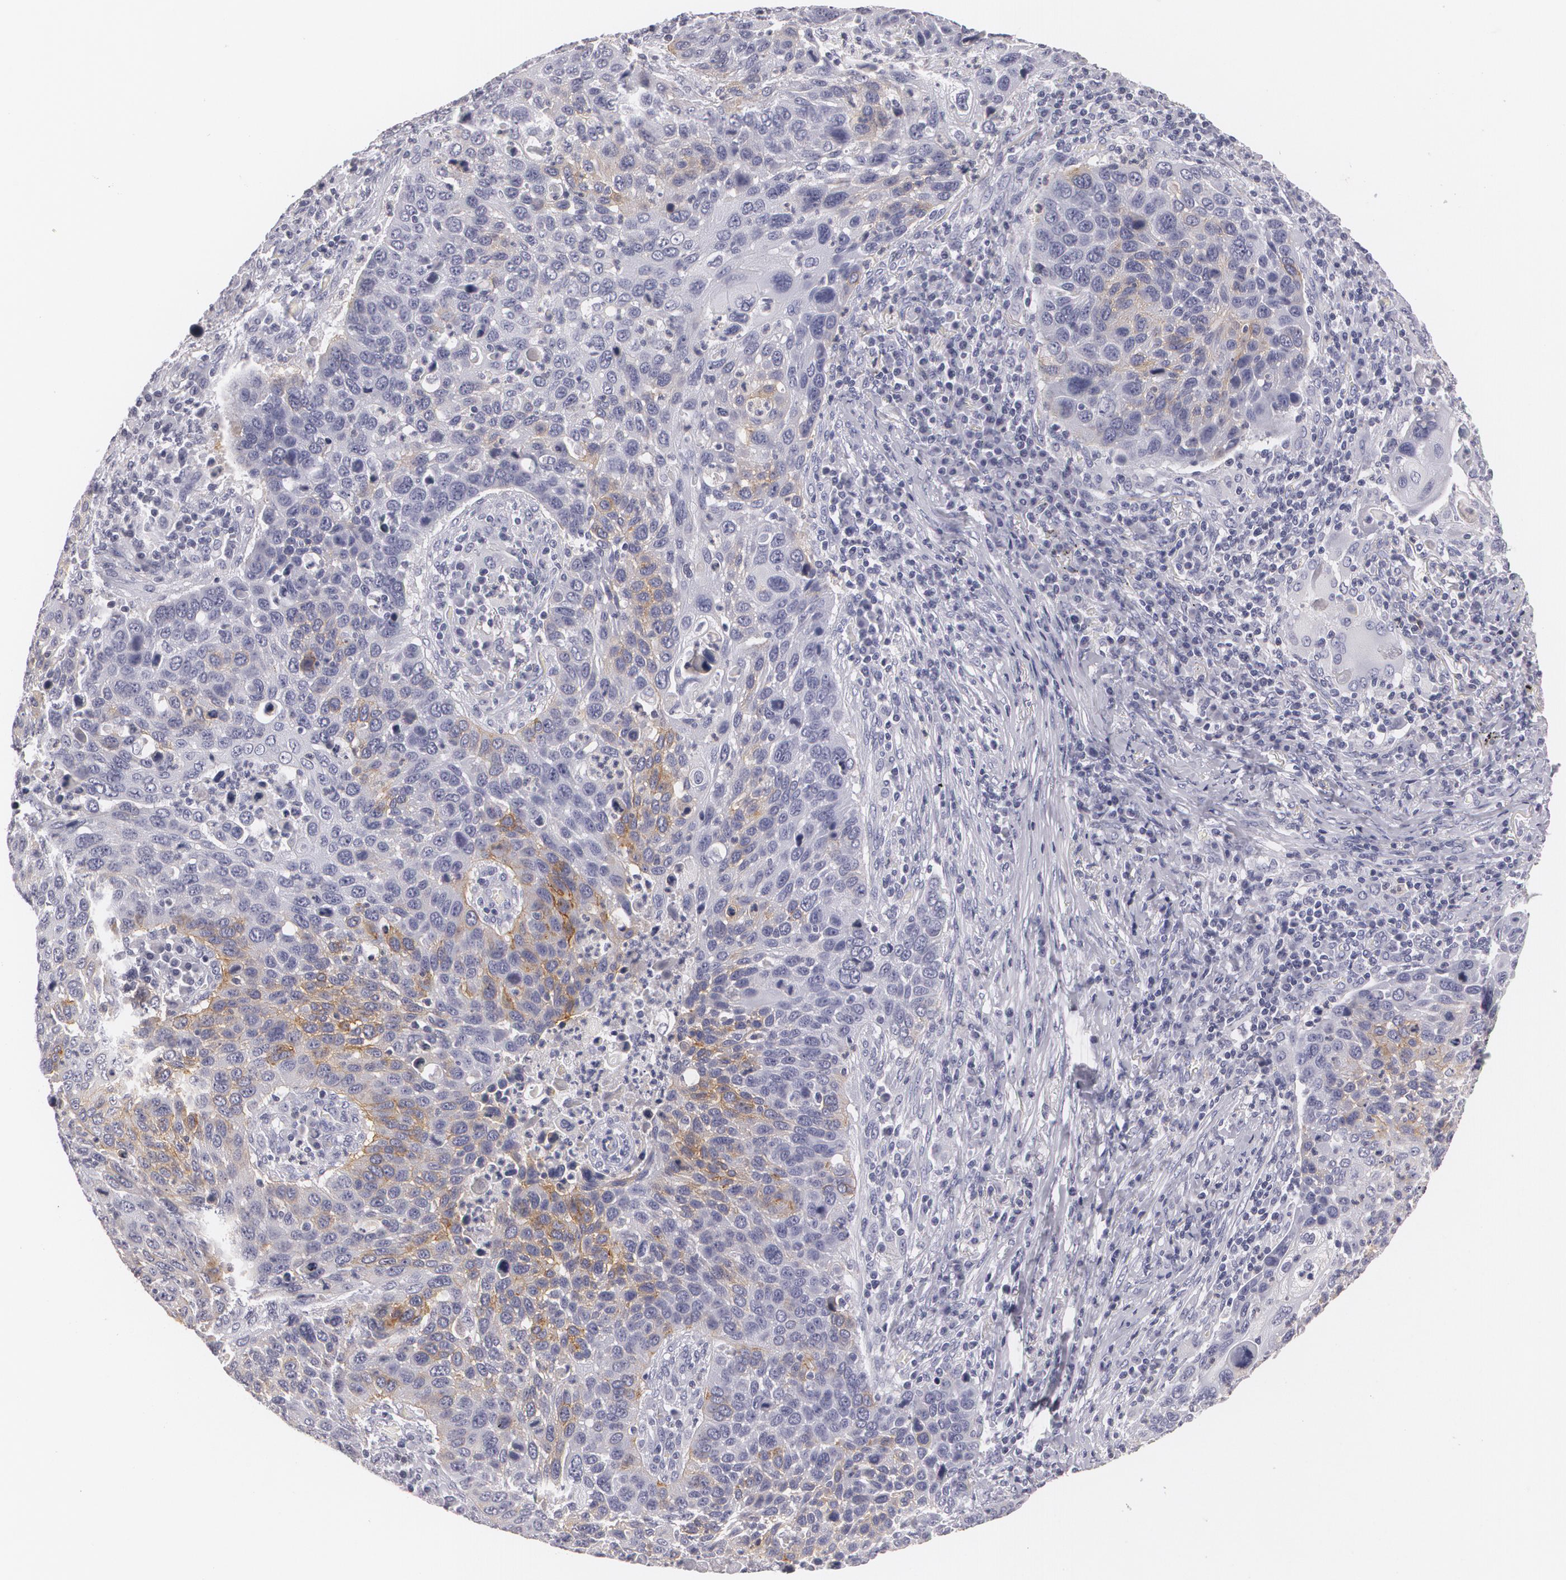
{"staining": {"intensity": "weak", "quantity": "25%-75%", "location": "cytoplasmic/membranous"}, "tissue": "lung cancer", "cell_type": "Tumor cells", "image_type": "cancer", "snomed": [{"axis": "morphology", "description": "Squamous cell carcinoma, NOS"}, {"axis": "topography", "description": "Lung"}], "caption": "Immunohistochemical staining of human squamous cell carcinoma (lung) demonstrates weak cytoplasmic/membranous protein expression in about 25%-75% of tumor cells. (IHC, brightfield microscopy, high magnification).", "gene": "NGFR", "patient": {"sex": "male", "age": 68}}